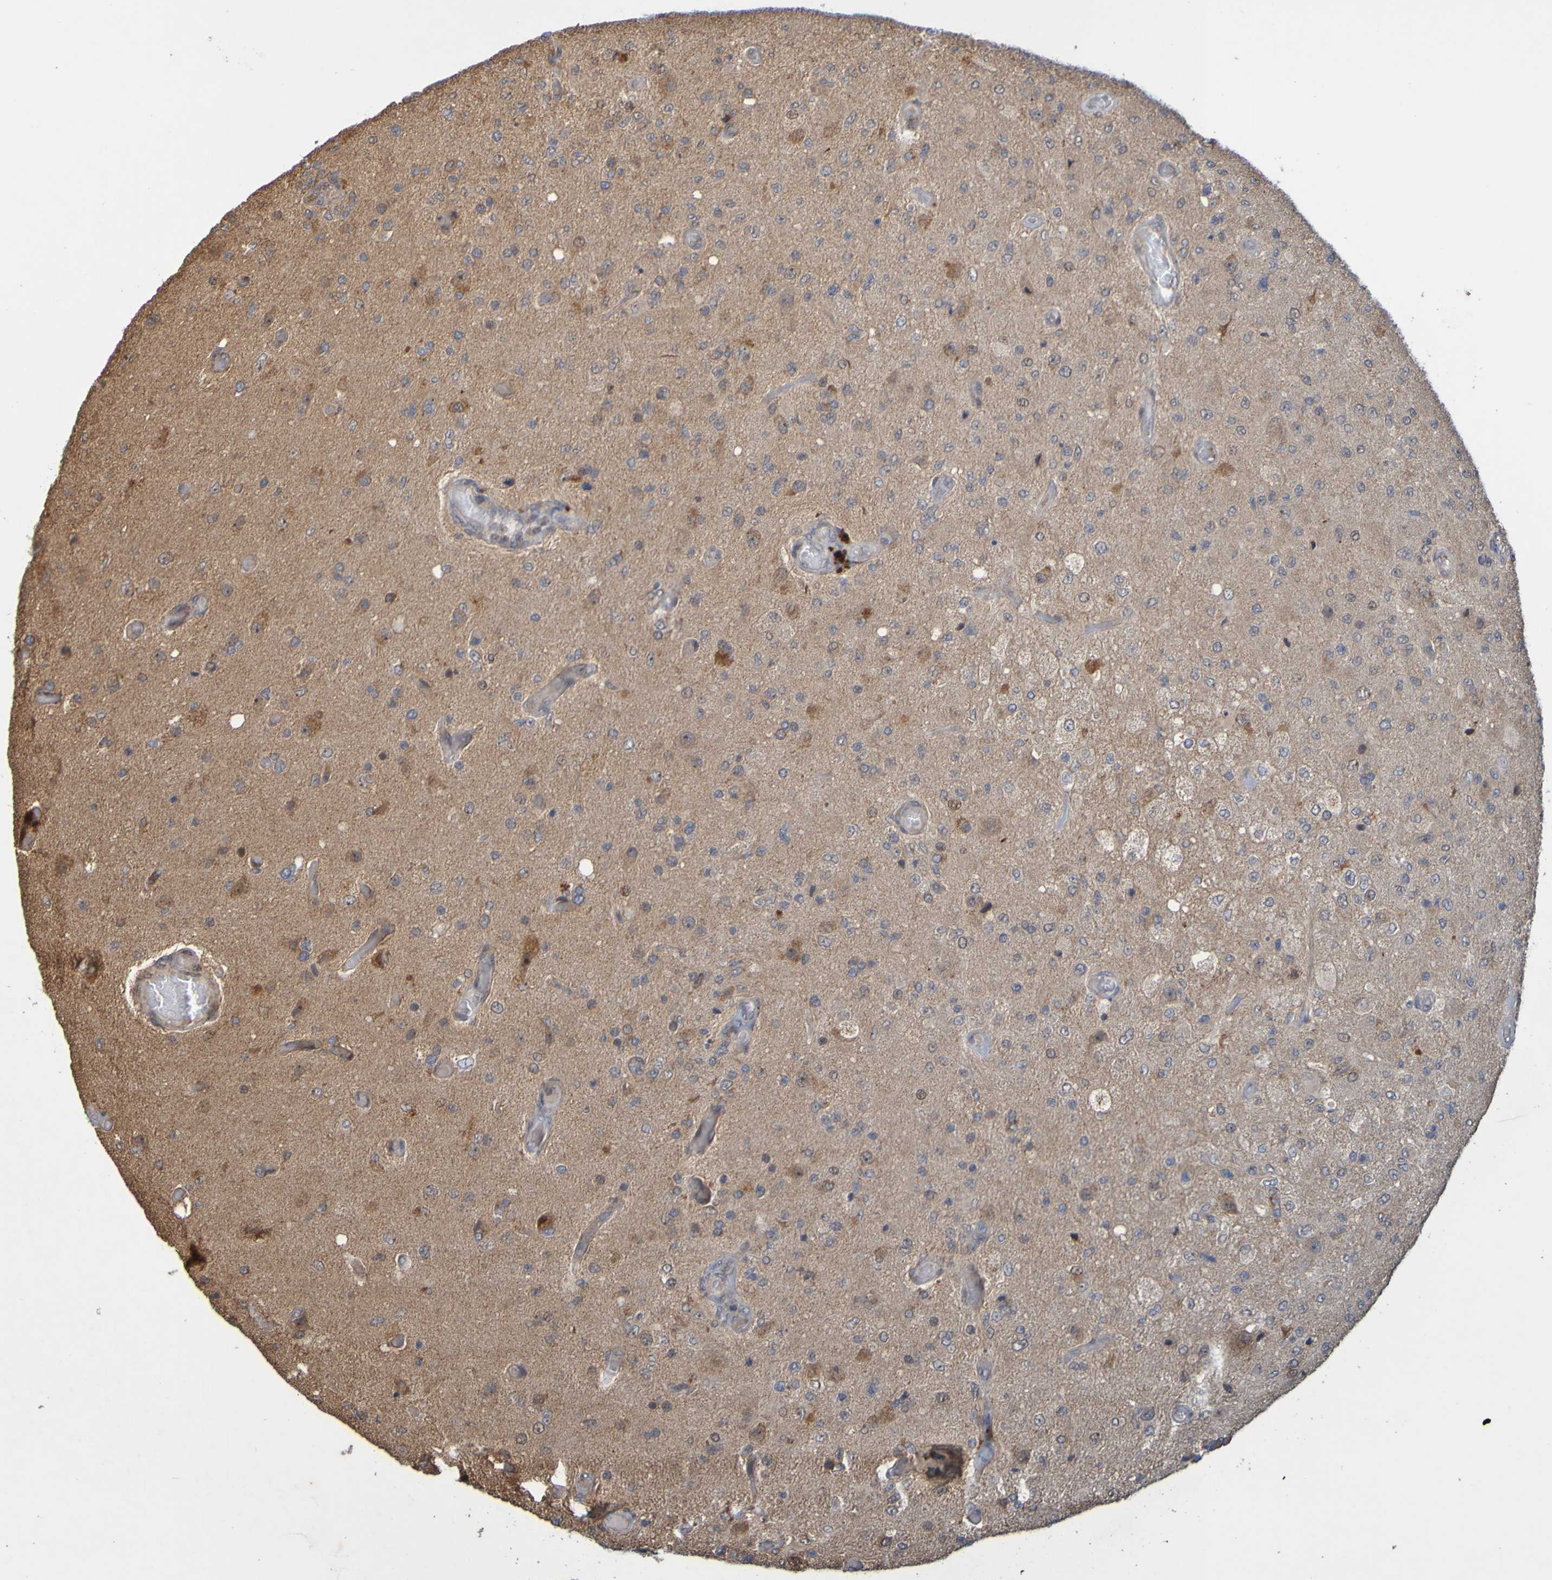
{"staining": {"intensity": "weak", "quantity": "<25%", "location": "cytoplasmic/membranous"}, "tissue": "glioma", "cell_type": "Tumor cells", "image_type": "cancer", "snomed": [{"axis": "morphology", "description": "Normal tissue, NOS"}, {"axis": "morphology", "description": "Glioma, malignant, High grade"}, {"axis": "topography", "description": "Cerebral cortex"}], "caption": "Tumor cells are negative for protein expression in human malignant glioma (high-grade). (IHC, brightfield microscopy, high magnification).", "gene": "TMBIM1", "patient": {"sex": "male", "age": 77}}